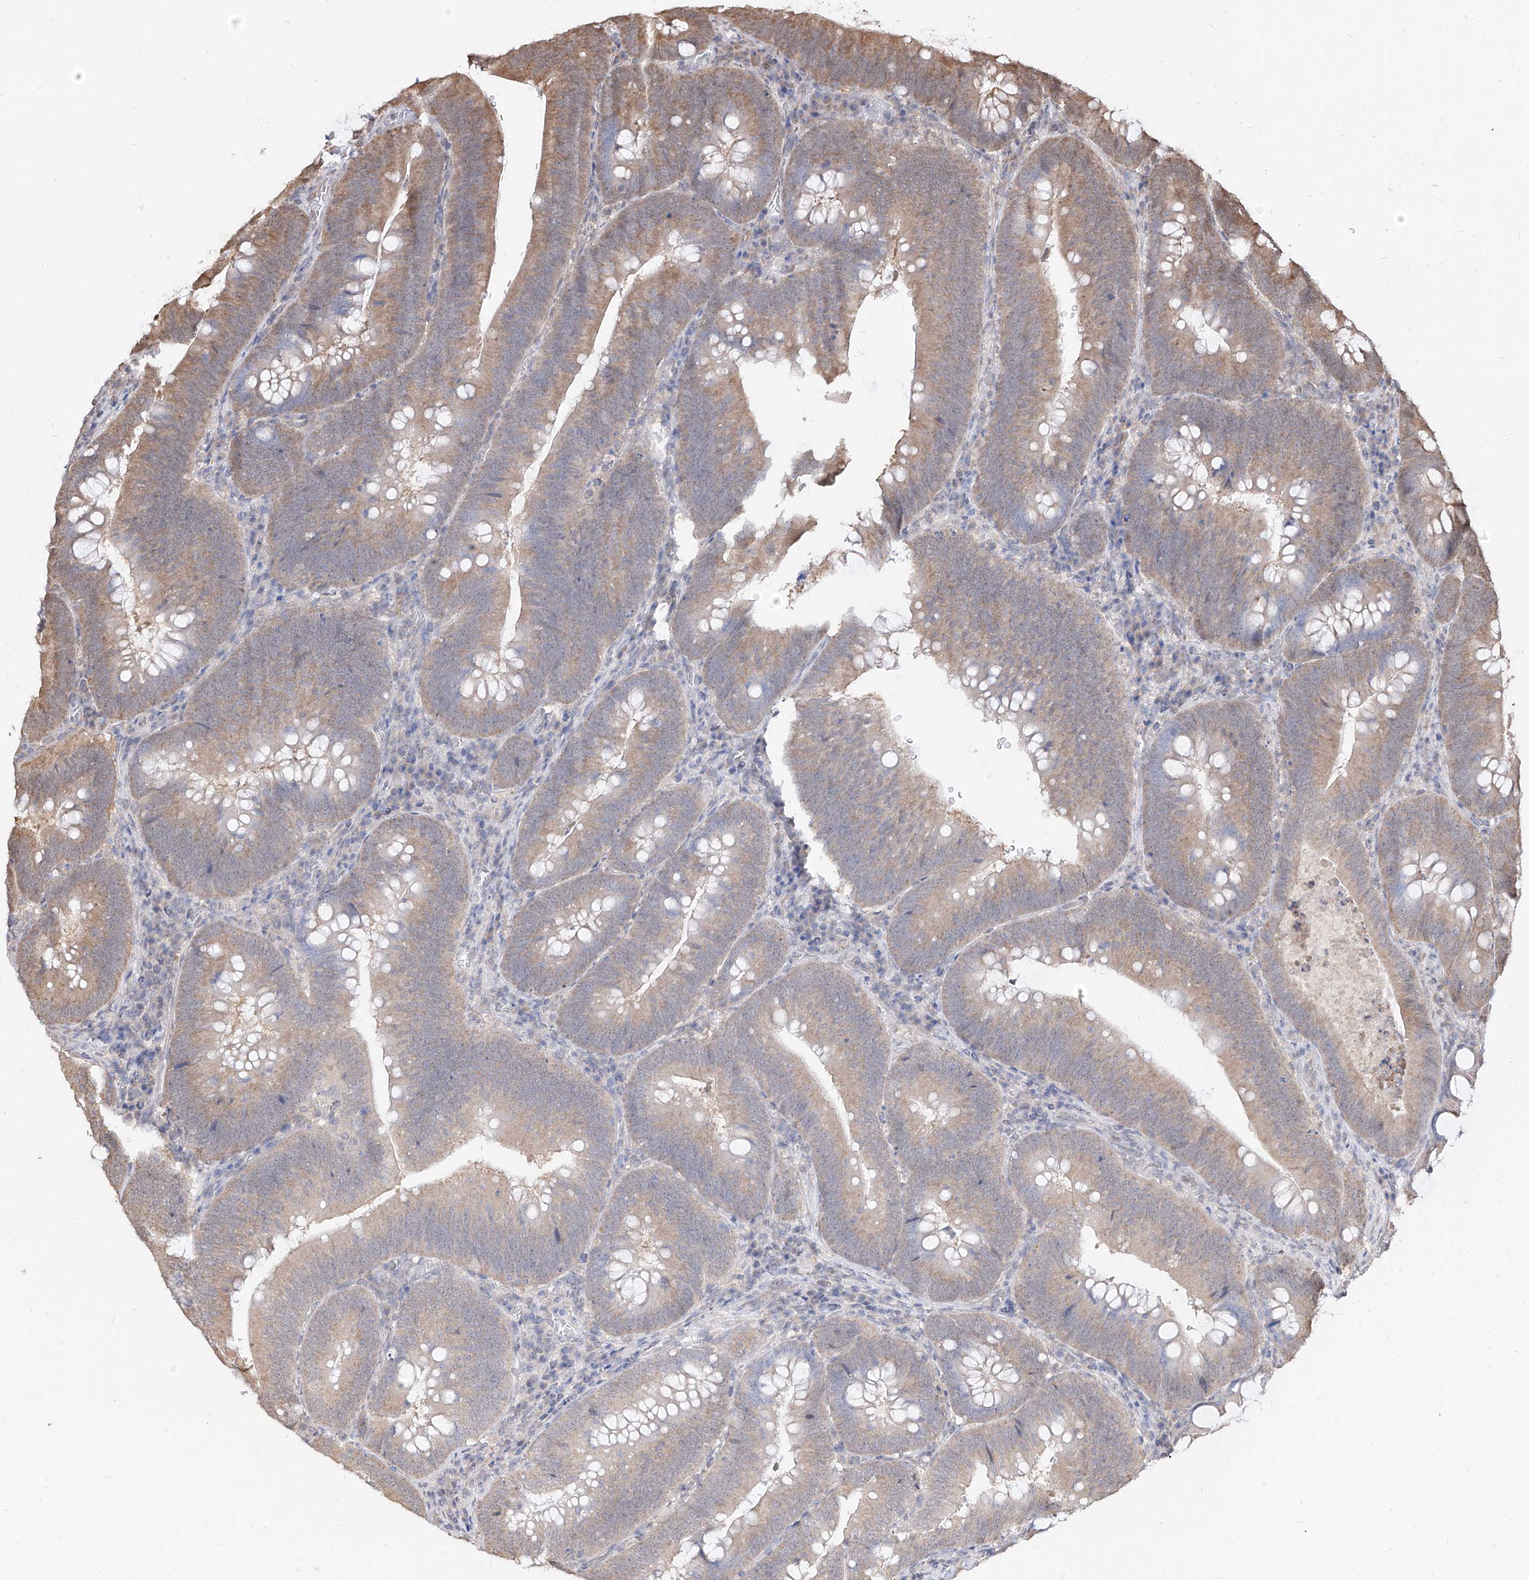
{"staining": {"intensity": "weak", "quantity": "25%-75%", "location": "cytoplasmic/membranous"}, "tissue": "colorectal cancer", "cell_type": "Tumor cells", "image_type": "cancer", "snomed": [{"axis": "morphology", "description": "Normal tissue, NOS"}, {"axis": "topography", "description": "Colon"}], "caption": "Immunohistochemical staining of colorectal cancer demonstrates low levels of weak cytoplasmic/membranous expression in approximately 25%-75% of tumor cells.", "gene": "C8orf82", "patient": {"sex": "female", "age": 82}}